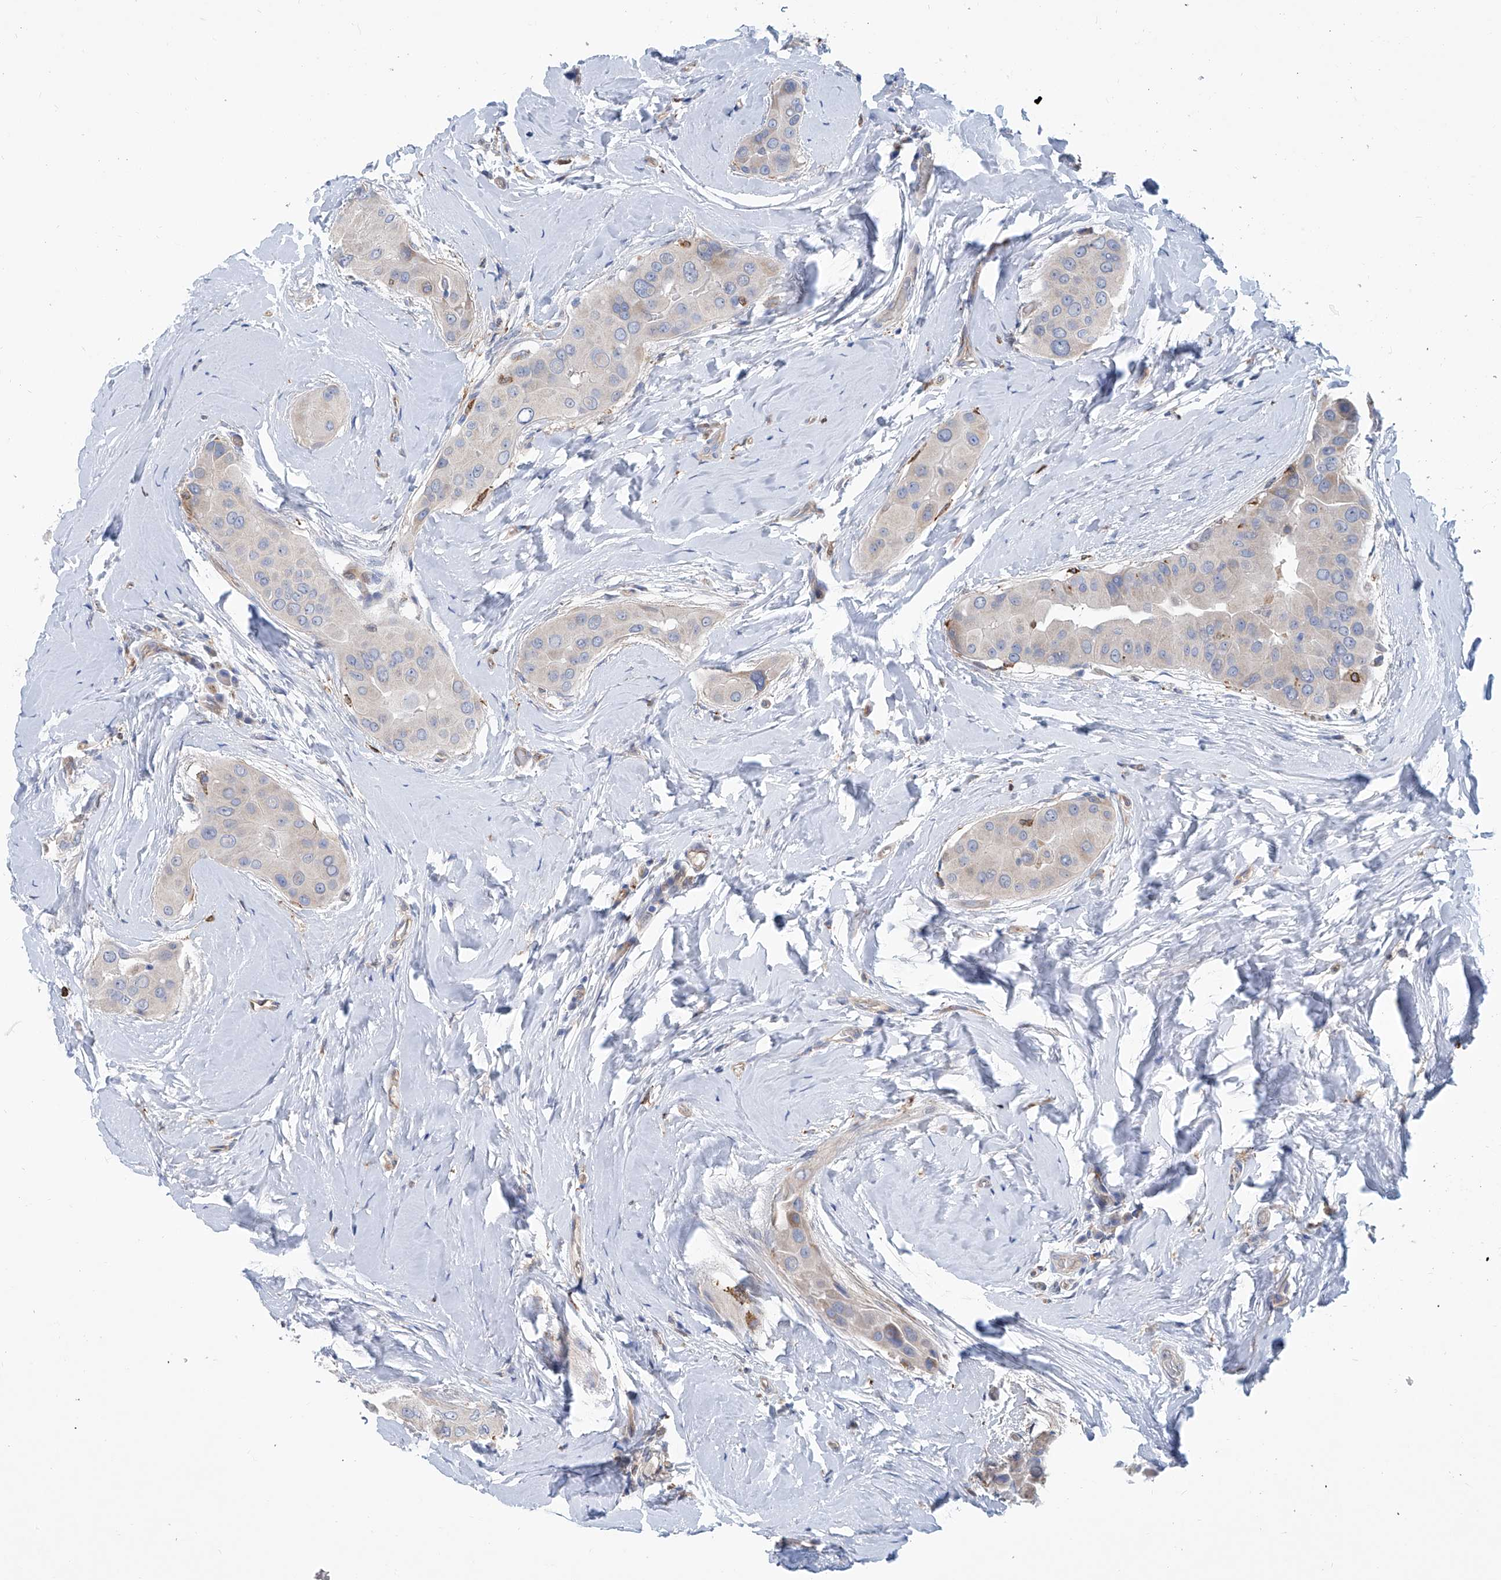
{"staining": {"intensity": "weak", "quantity": "<25%", "location": "cytoplasmic/membranous"}, "tissue": "thyroid cancer", "cell_type": "Tumor cells", "image_type": "cancer", "snomed": [{"axis": "morphology", "description": "Papillary adenocarcinoma, NOS"}, {"axis": "topography", "description": "Thyroid gland"}], "caption": "Immunohistochemistry (IHC) photomicrograph of thyroid cancer (papillary adenocarcinoma) stained for a protein (brown), which demonstrates no positivity in tumor cells.", "gene": "TNN", "patient": {"sex": "male", "age": 33}}